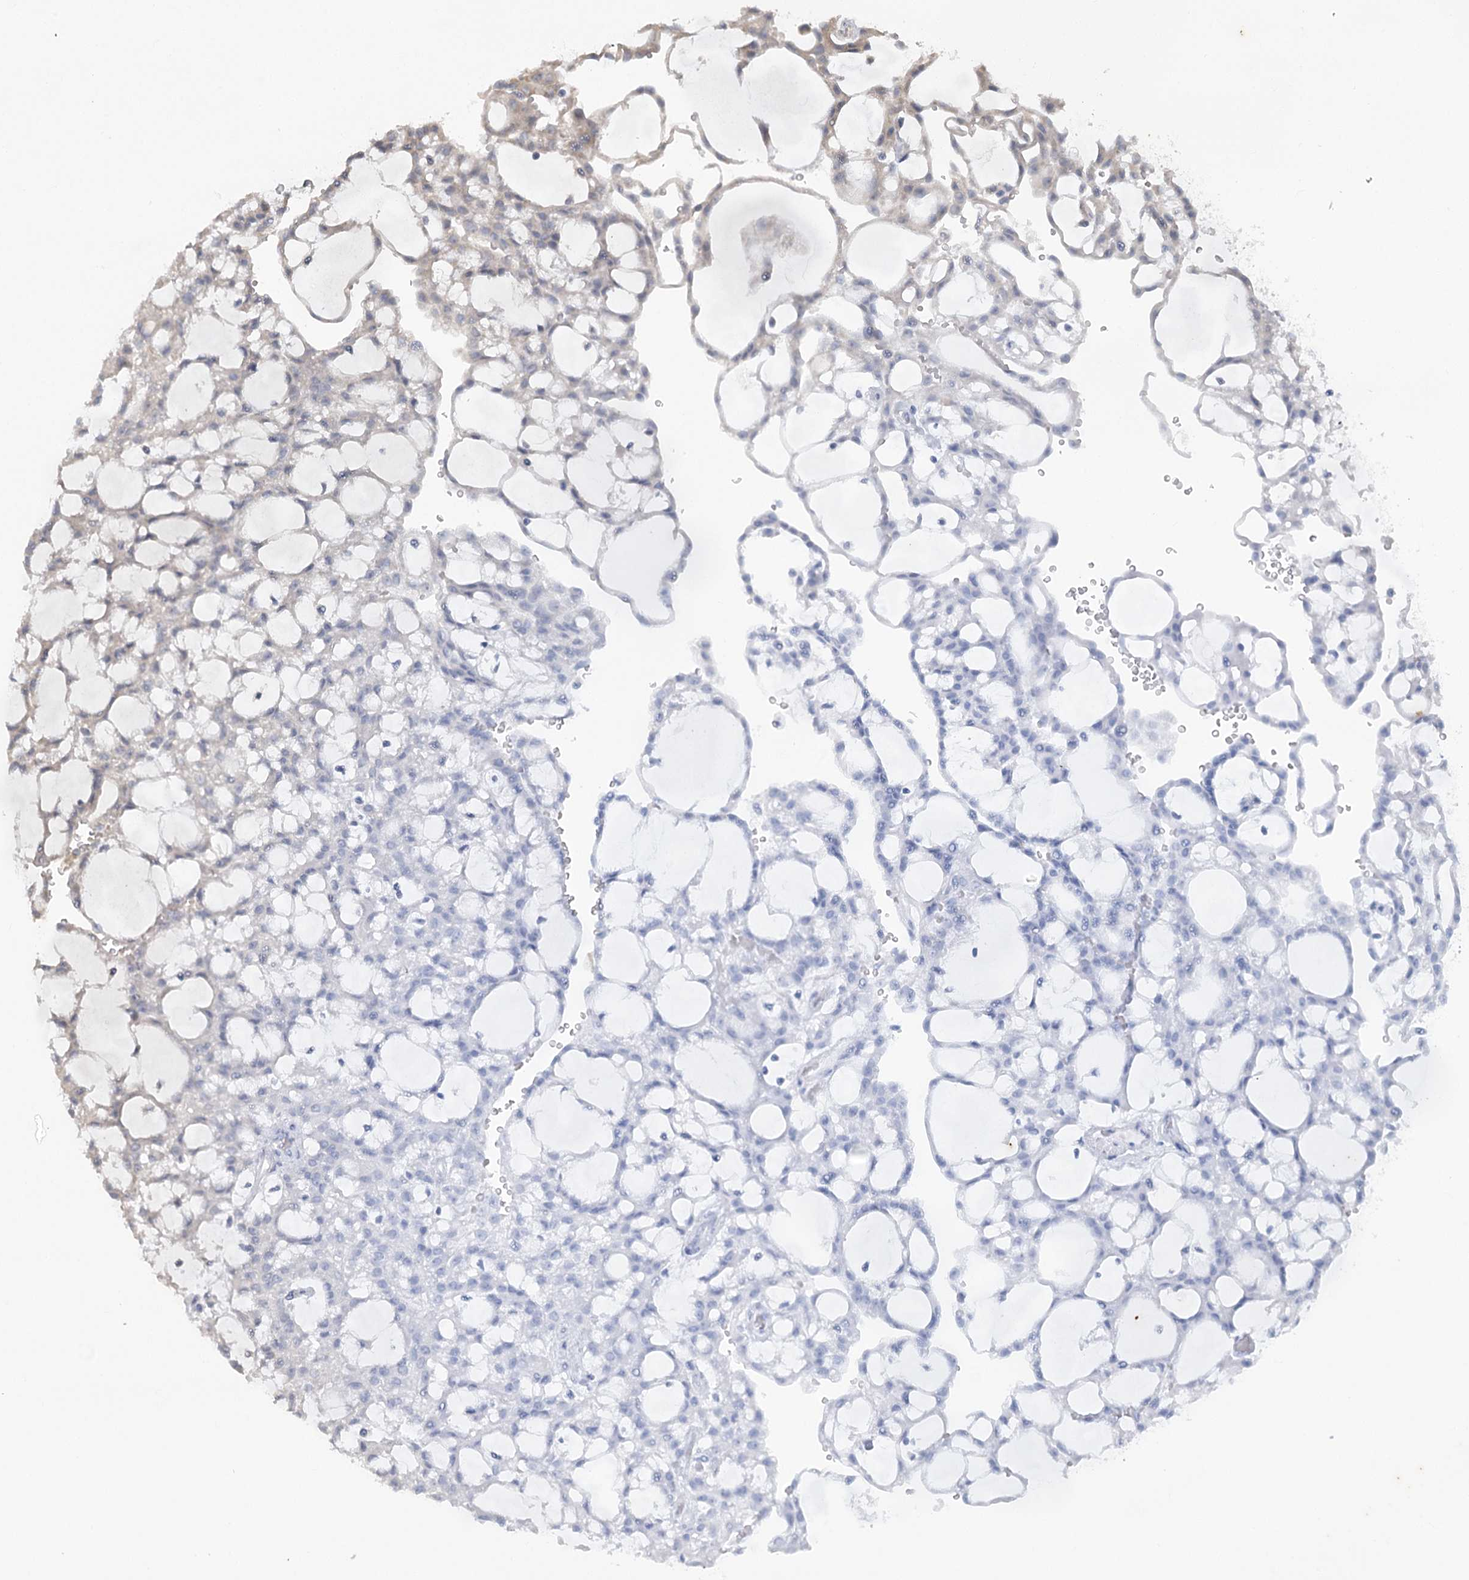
{"staining": {"intensity": "negative", "quantity": "none", "location": "none"}, "tissue": "renal cancer", "cell_type": "Tumor cells", "image_type": "cancer", "snomed": [{"axis": "morphology", "description": "Adenocarcinoma, NOS"}, {"axis": "topography", "description": "Kidney"}], "caption": "An image of adenocarcinoma (renal) stained for a protein reveals no brown staining in tumor cells.", "gene": "PLA2G12A", "patient": {"sex": "male", "age": 63}}